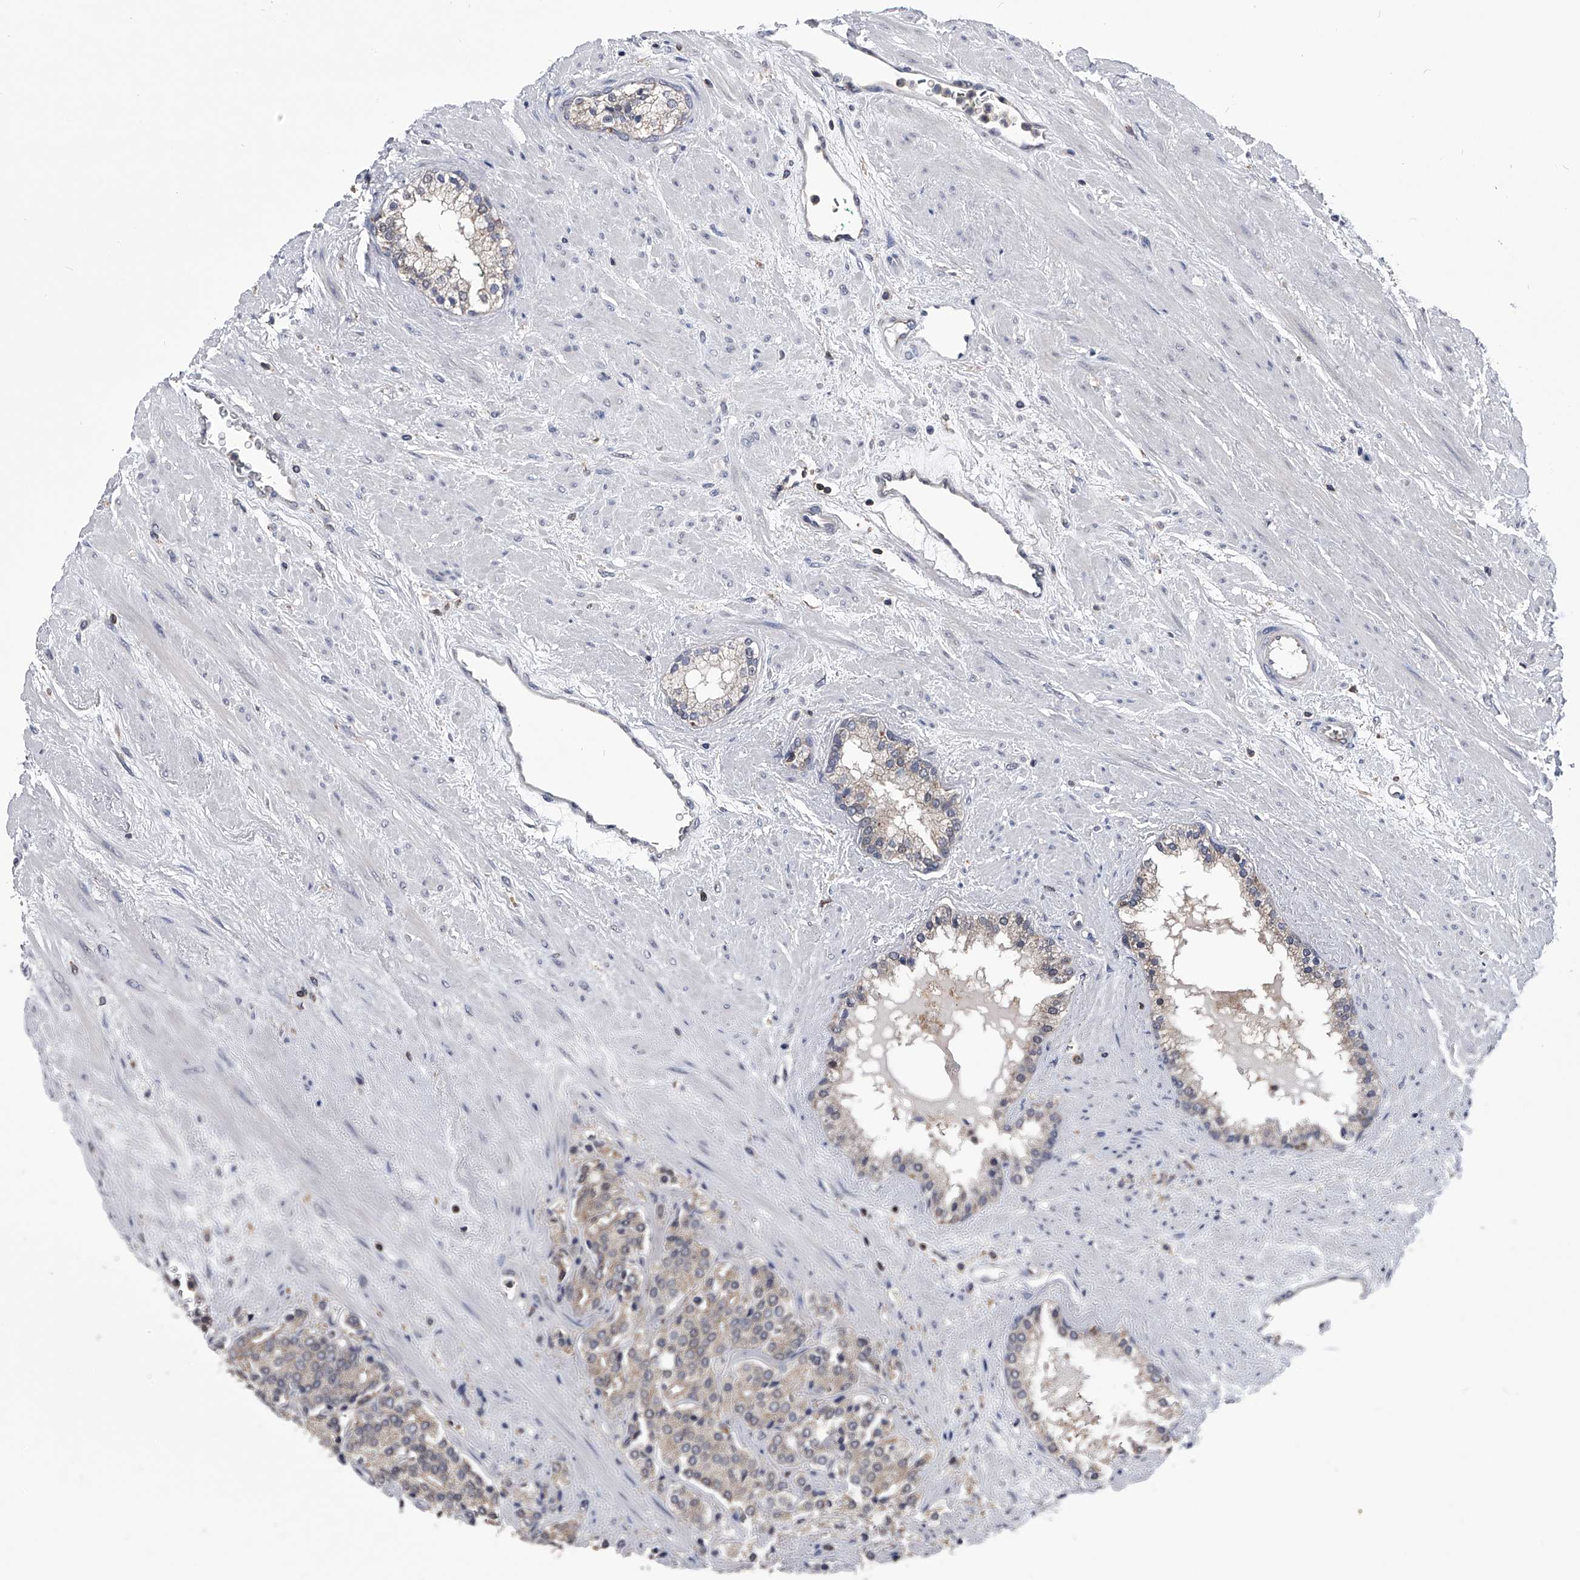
{"staining": {"intensity": "weak", "quantity": "<25%", "location": "cytoplasmic/membranous"}, "tissue": "prostate cancer", "cell_type": "Tumor cells", "image_type": "cancer", "snomed": [{"axis": "morphology", "description": "Adenocarcinoma, High grade"}, {"axis": "topography", "description": "Prostate"}], "caption": "There is no significant staining in tumor cells of prostate cancer.", "gene": "PAN3", "patient": {"sex": "male", "age": 71}}